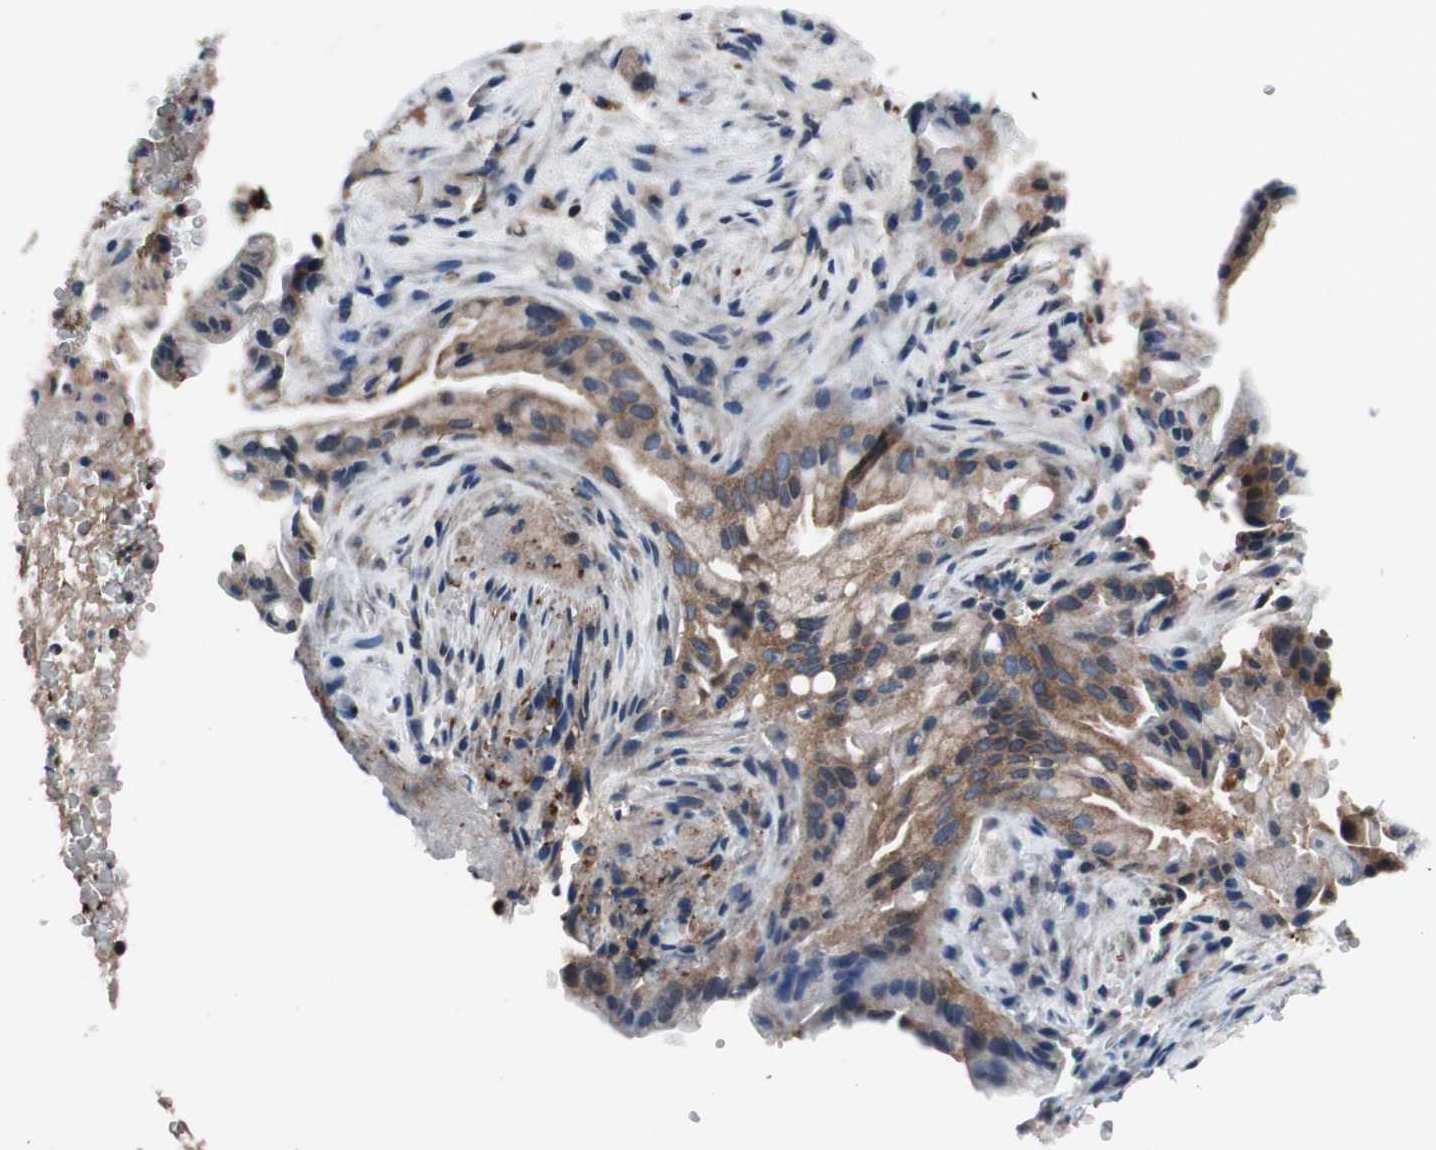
{"staining": {"intensity": "weak", "quantity": "25%-75%", "location": "cytoplasmic/membranous"}, "tissue": "liver cancer", "cell_type": "Tumor cells", "image_type": "cancer", "snomed": [{"axis": "morphology", "description": "Cholangiocarcinoma"}, {"axis": "topography", "description": "Liver"}], "caption": "Liver cancer stained with DAB IHC displays low levels of weak cytoplasmic/membranous positivity in about 25%-75% of tumor cells.", "gene": "PRDX2", "patient": {"sex": "female", "age": 68}}